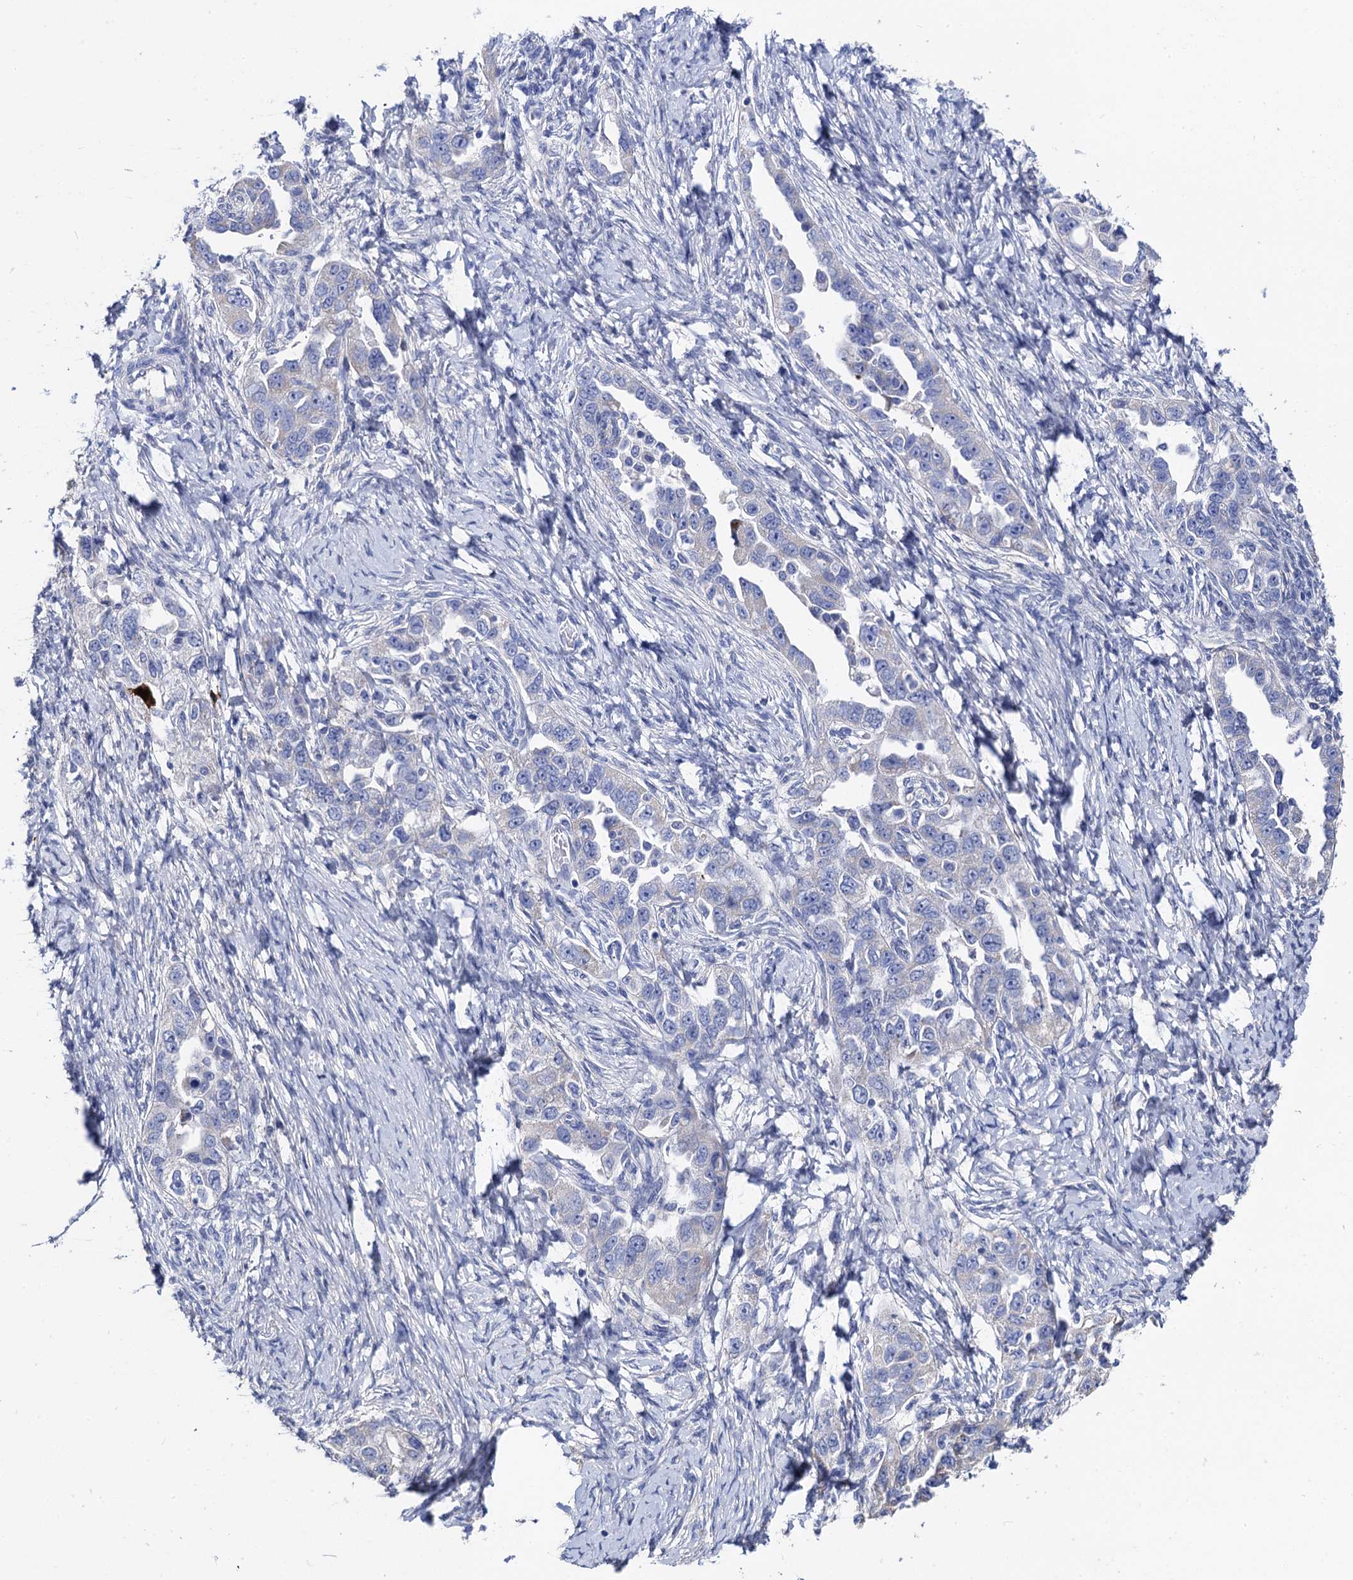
{"staining": {"intensity": "weak", "quantity": "<25%", "location": "cytoplasmic/membranous"}, "tissue": "ovarian cancer", "cell_type": "Tumor cells", "image_type": "cancer", "snomed": [{"axis": "morphology", "description": "Carcinoma, NOS"}, {"axis": "morphology", "description": "Cystadenocarcinoma, serous, NOS"}, {"axis": "topography", "description": "Ovary"}], "caption": "Ovarian cancer (carcinoma) was stained to show a protein in brown. There is no significant staining in tumor cells.", "gene": "FREM3", "patient": {"sex": "female", "age": 69}}